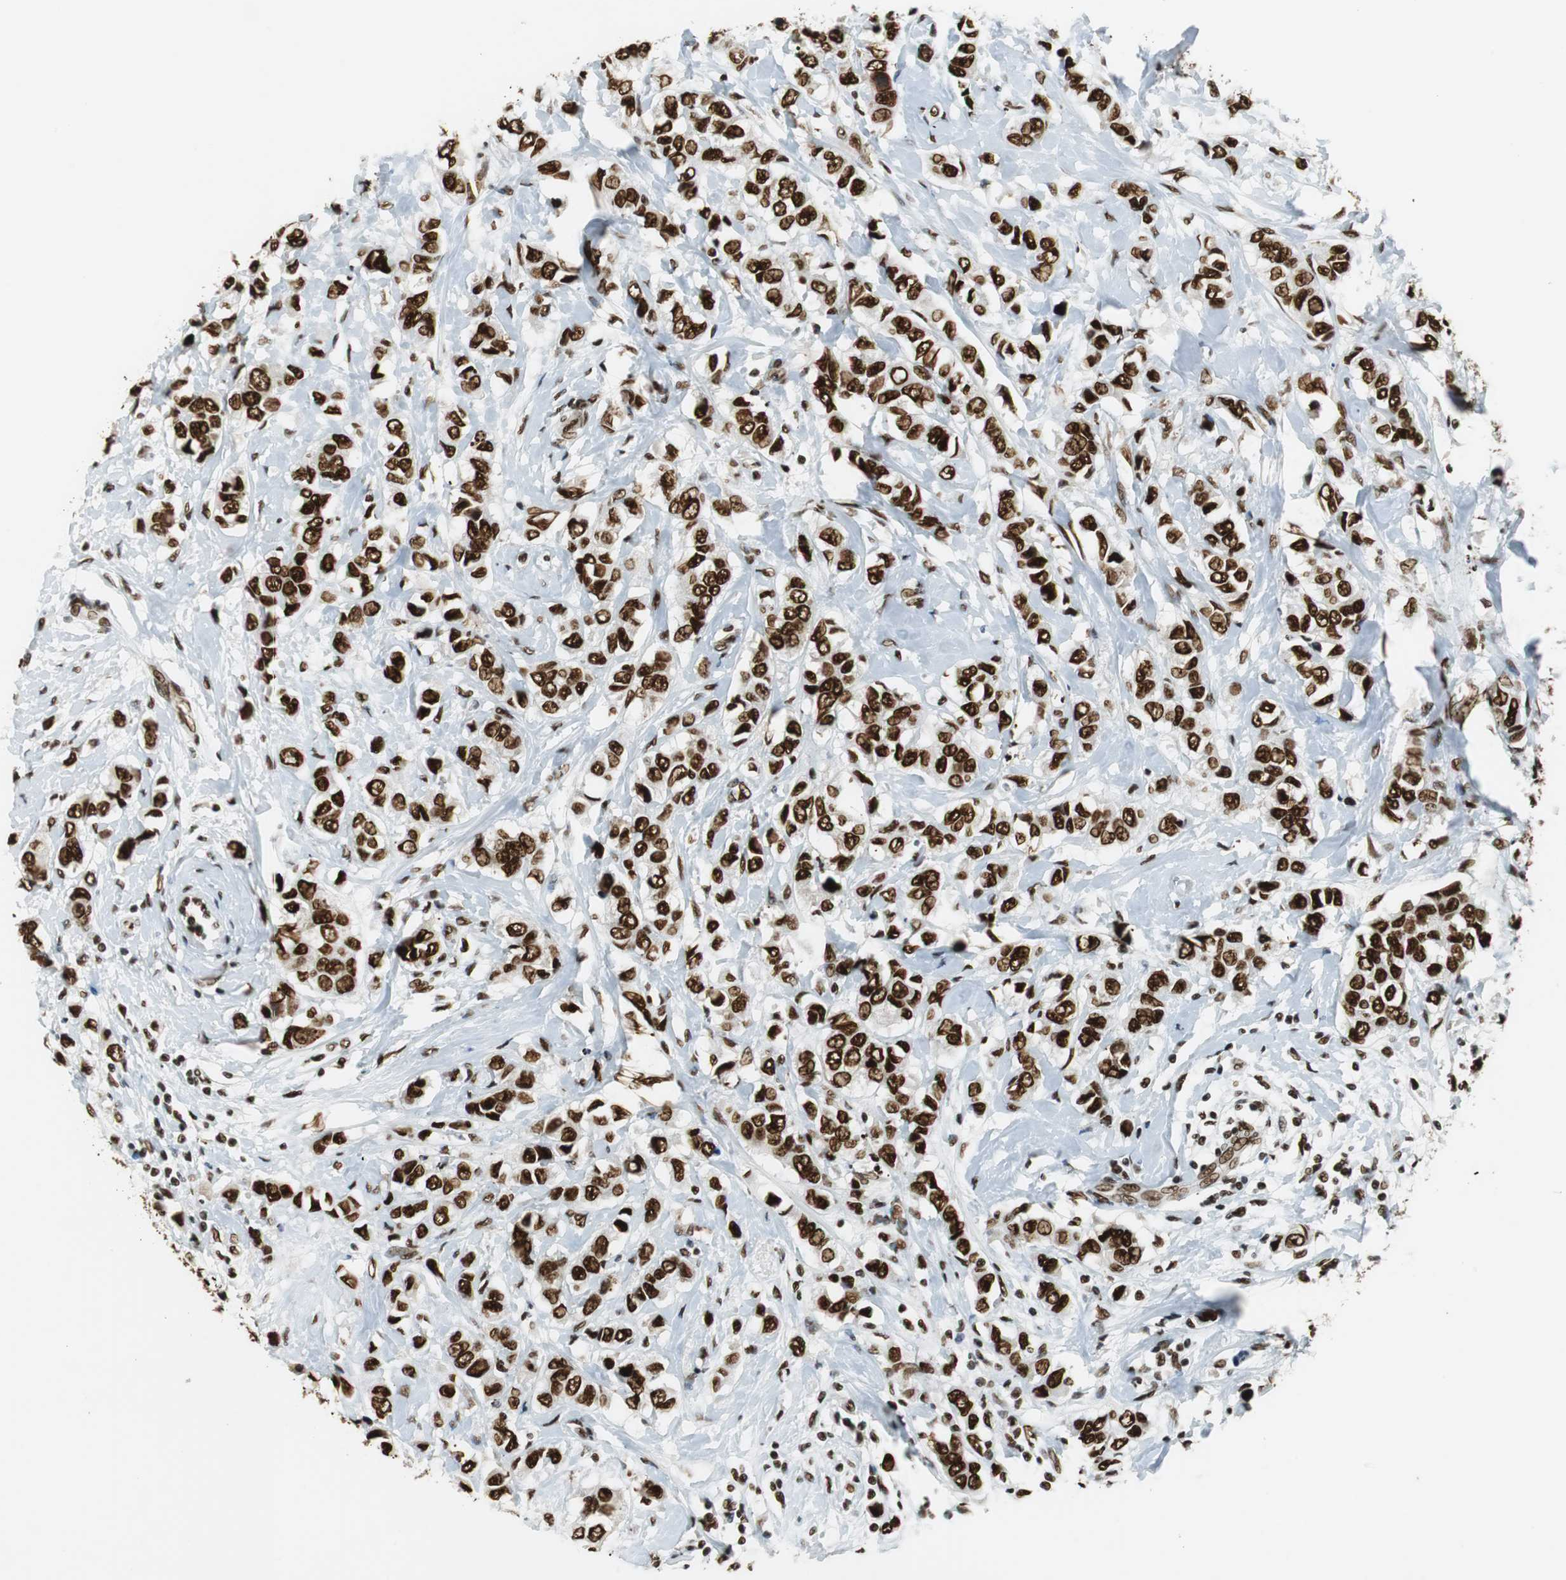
{"staining": {"intensity": "strong", "quantity": ">75%", "location": "nuclear"}, "tissue": "breast cancer", "cell_type": "Tumor cells", "image_type": "cancer", "snomed": [{"axis": "morphology", "description": "Duct carcinoma"}, {"axis": "topography", "description": "Breast"}], "caption": "The photomicrograph exhibits staining of intraductal carcinoma (breast), revealing strong nuclear protein positivity (brown color) within tumor cells.", "gene": "PRKDC", "patient": {"sex": "female", "age": 50}}